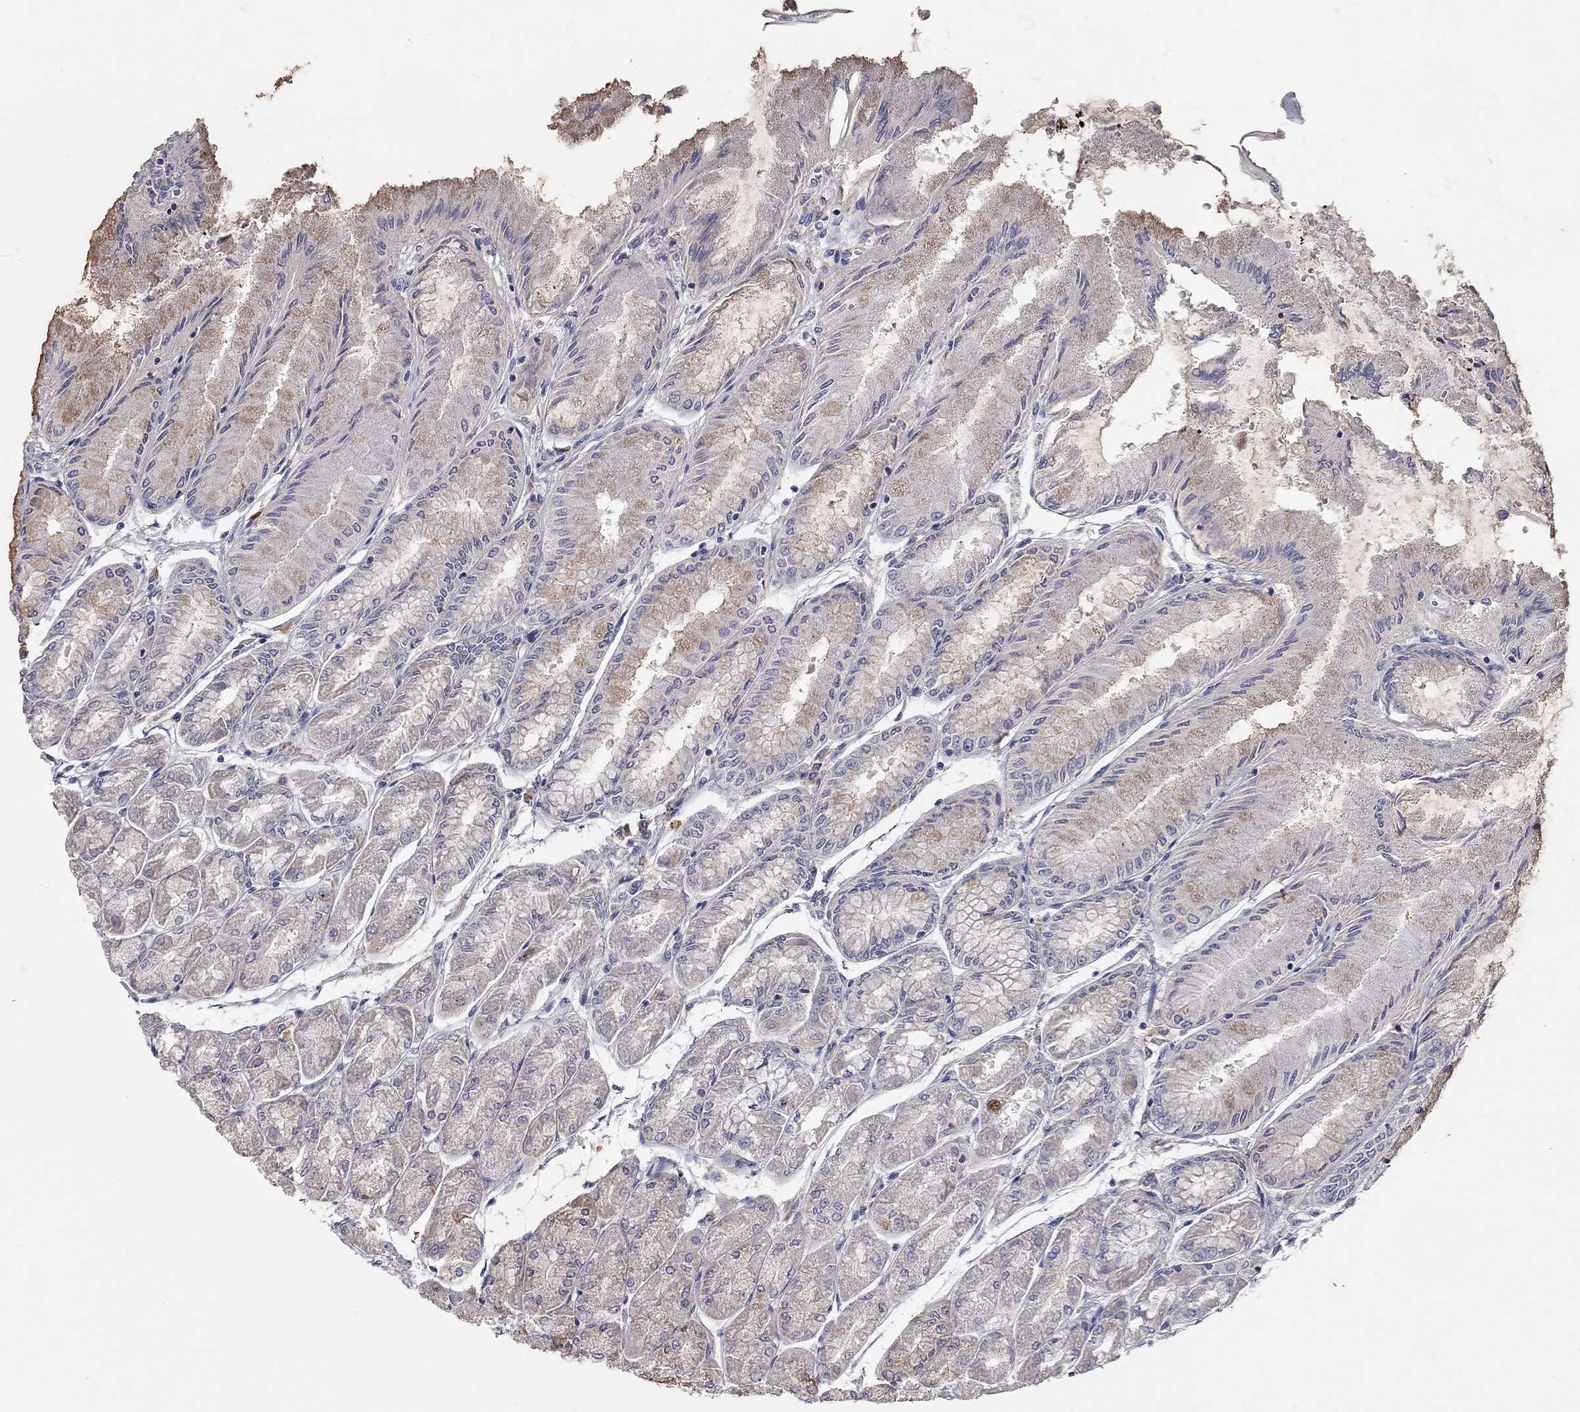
{"staining": {"intensity": "moderate", "quantity": "<25%", "location": "cytoplasmic/membranous"}, "tissue": "stomach", "cell_type": "Glandular cells", "image_type": "normal", "snomed": [{"axis": "morphology", "description": "Normal tissue, NOS"}, {"axis": "topography", "description": "Stomach, upper"}], "caption": "Immunohistochemical staining of normal stomach shows moderate cytoplasmic/membranous protein staining in about <25% of glandular cells.", "gene": "XAGE2", "patient": {"sex": "male", "age": 60}}